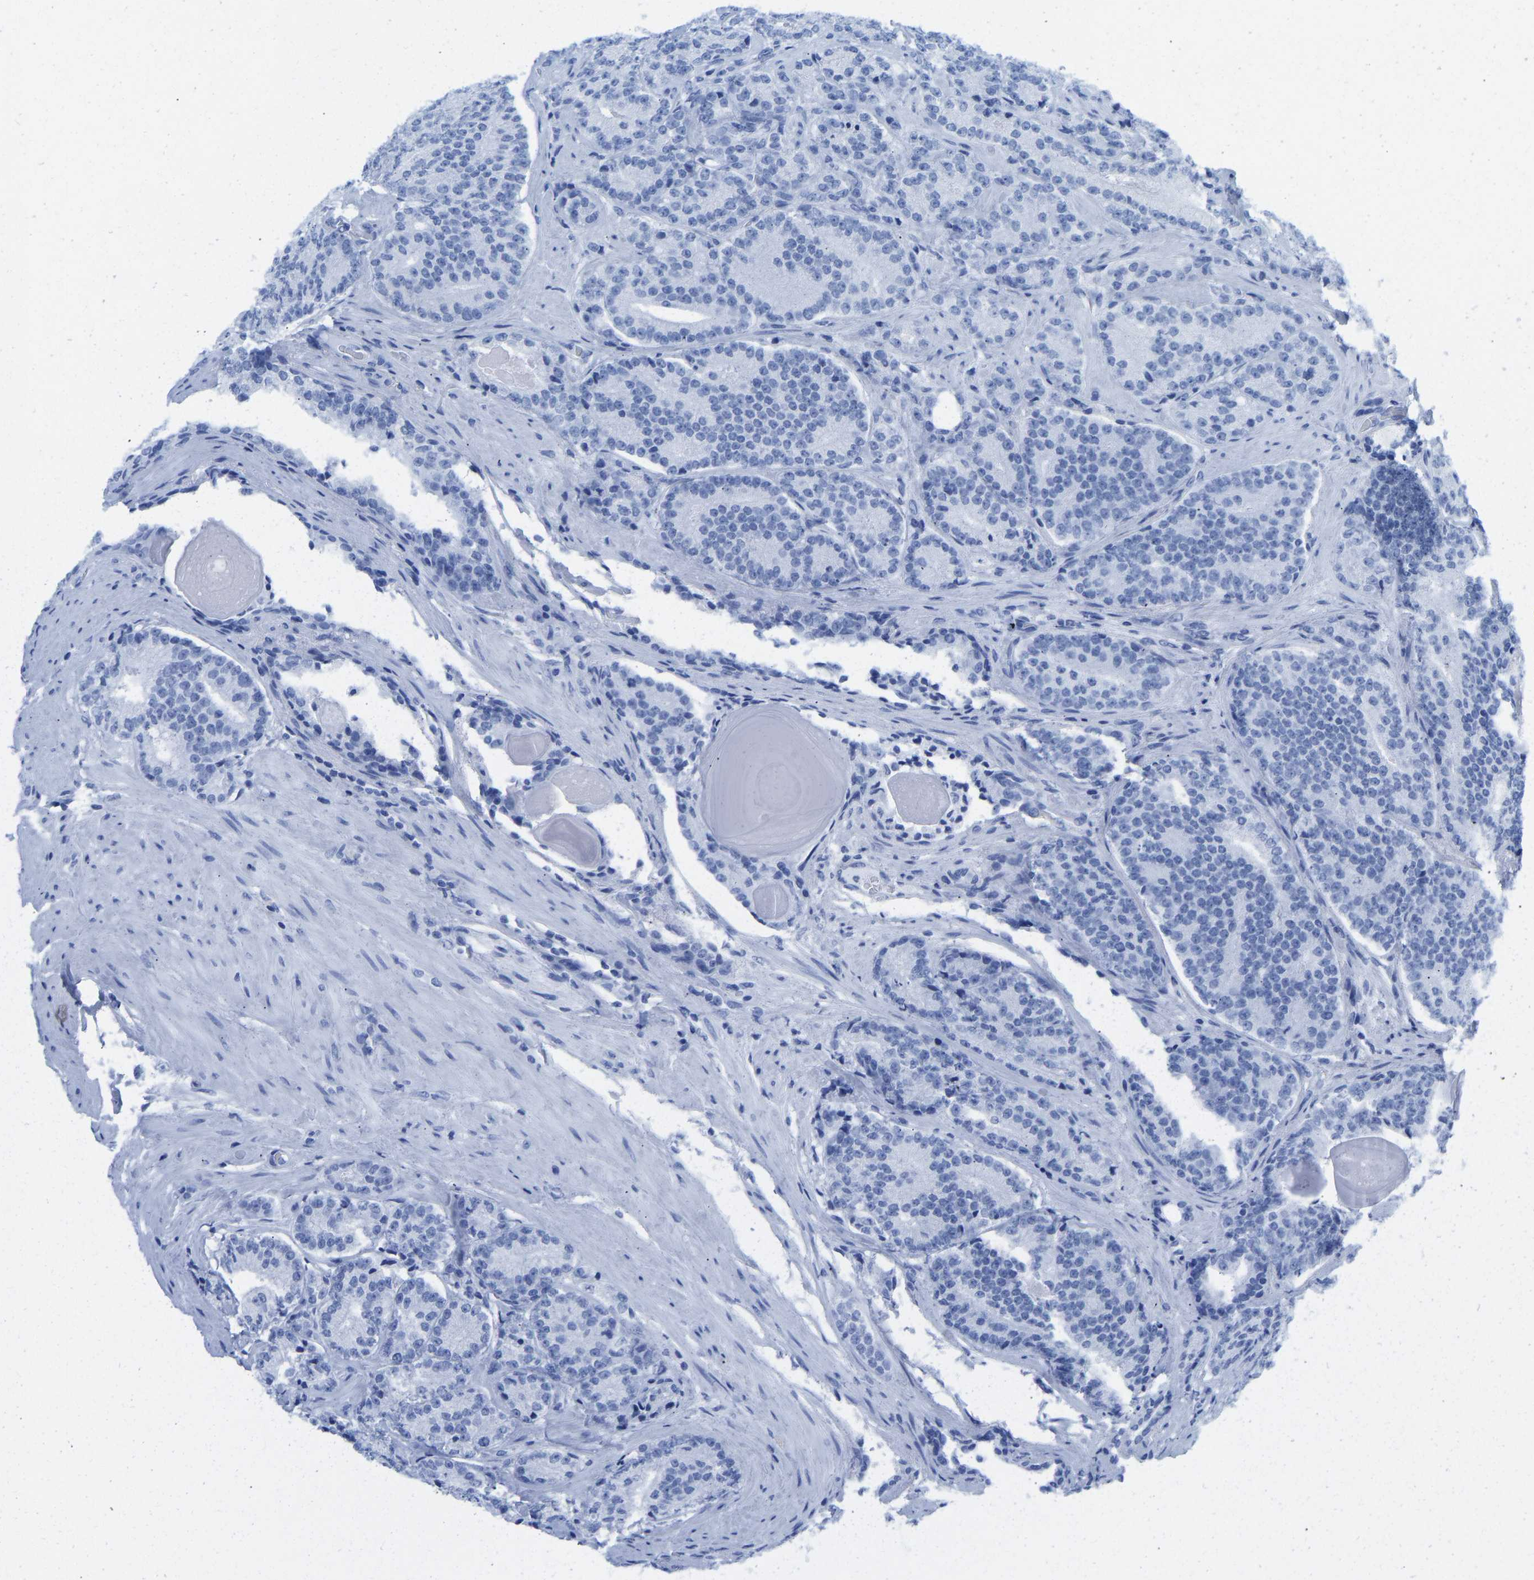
{"staining": {"intensity": "negative", "quantity": "none", "location": "none"}, "tissue": "prostate cancer", "cell_type": "Tumor cells", "image_type": "cancer", "snomed": [{"axis": "morphology", "description": "Adenocarcinoma, High grade"}, {"axis": "topography", "description": "Prostate"}], "caption": "Immunohistochemical staining of prostate cancer reveals no significant positivity in tumor cells.", "gene": "ELMO2", "patient": {"sex": "male", "age": 61}}